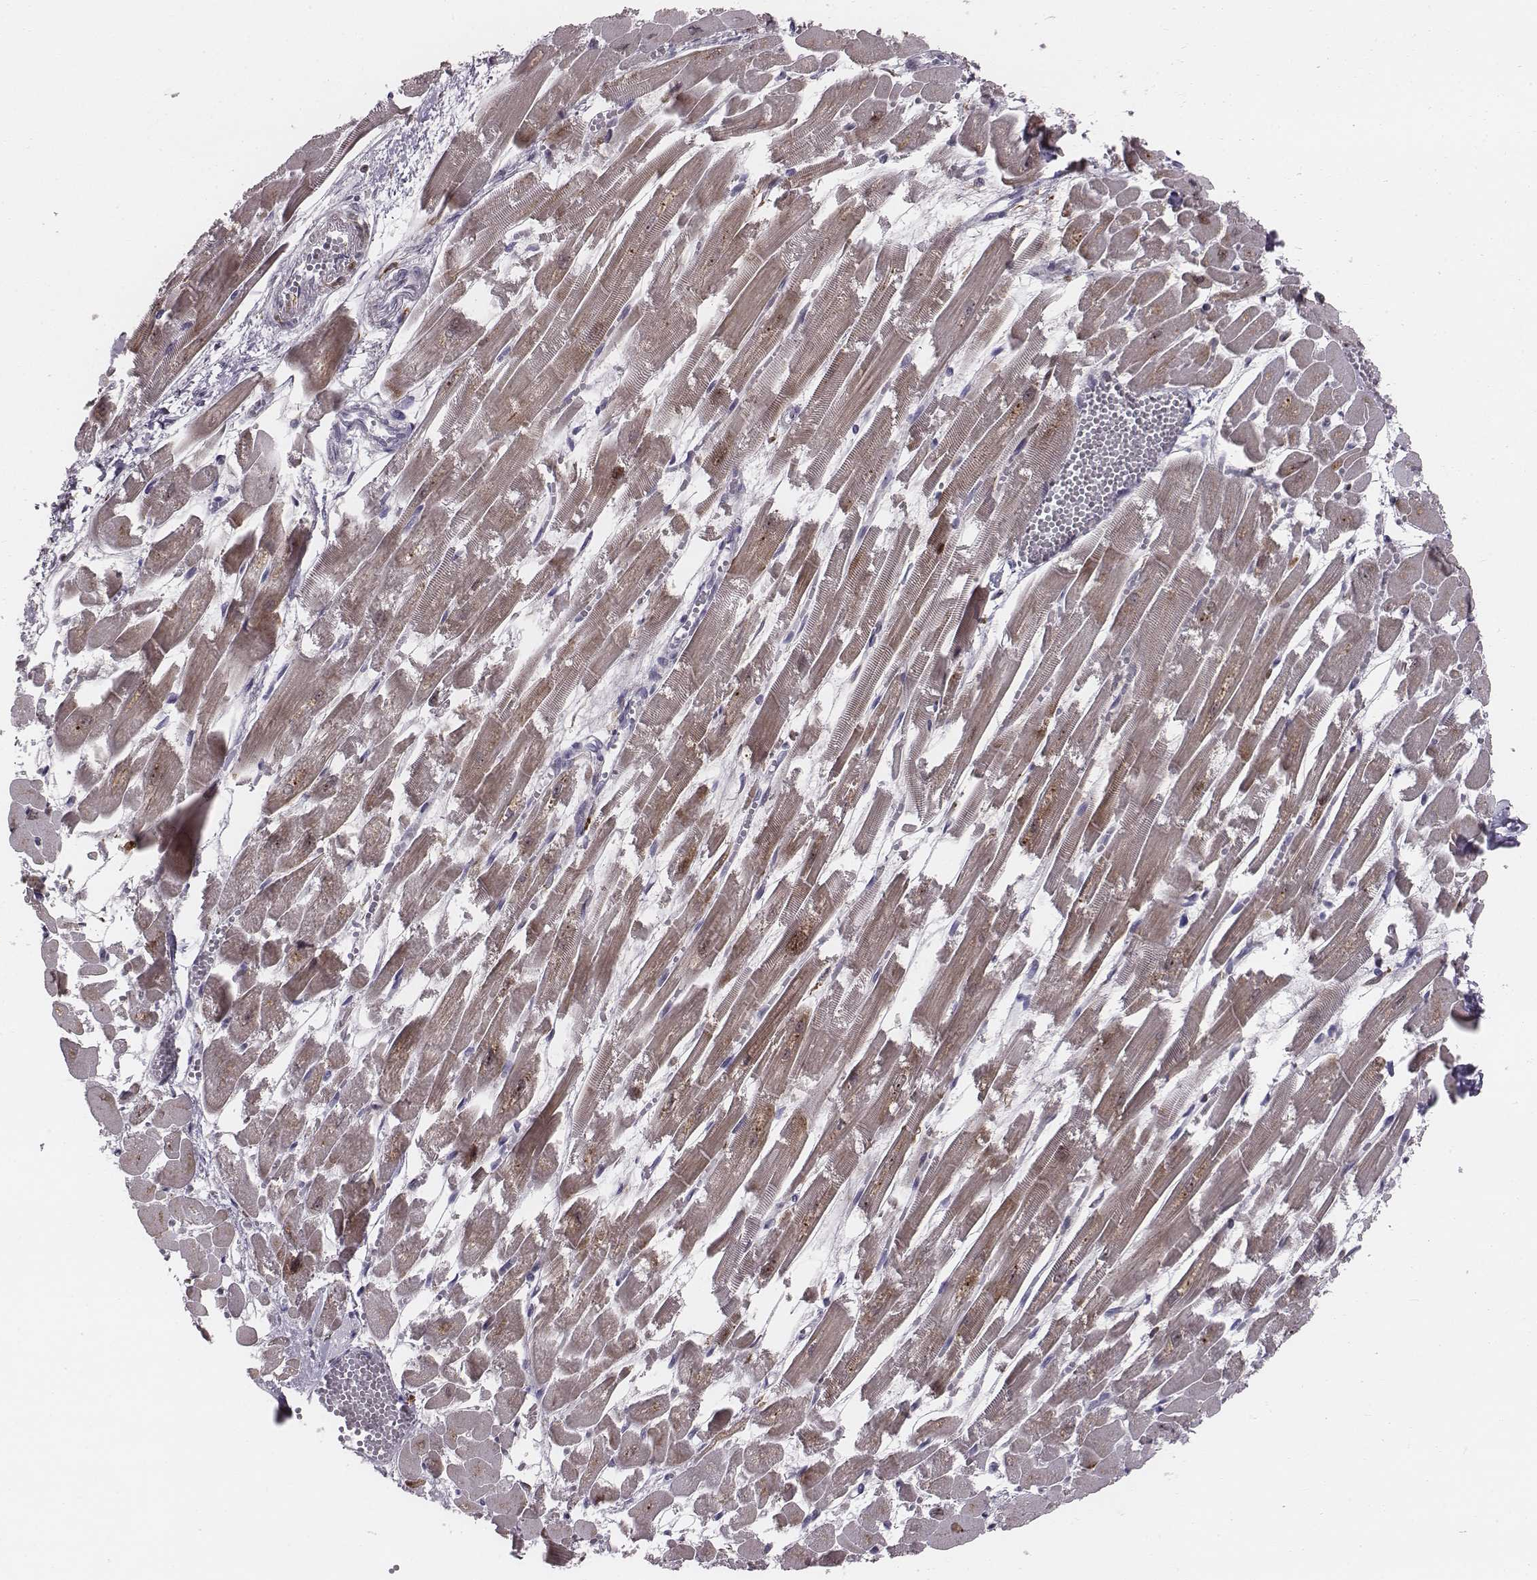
{"staining": {"intensity": "weak", "quantity": "25%-75%", "location": "cytoplasmic/membranous"}, "tissue": "heart muscle", "cell_type": "Cardiomyocytes", "image_type": "normal", "snomed": [{"axis": "morphology", "description": "Normal tissue, NOS"}, {"axis": "topography", "description": "Heart"}], "caption": "DAB immunohistochemical staining of unremarkable human heart muscle exhibits weak cytoplasmic/membranous protein positivity in approximately 25%-75% of cardiomyocytes. (Stains: DAB in brown, nuclei in blue, Microscopy: brightfield microscopy at high magnification).", "gene": "ENSG00000284762", "patient": {"sex": "female", "age": 52}}